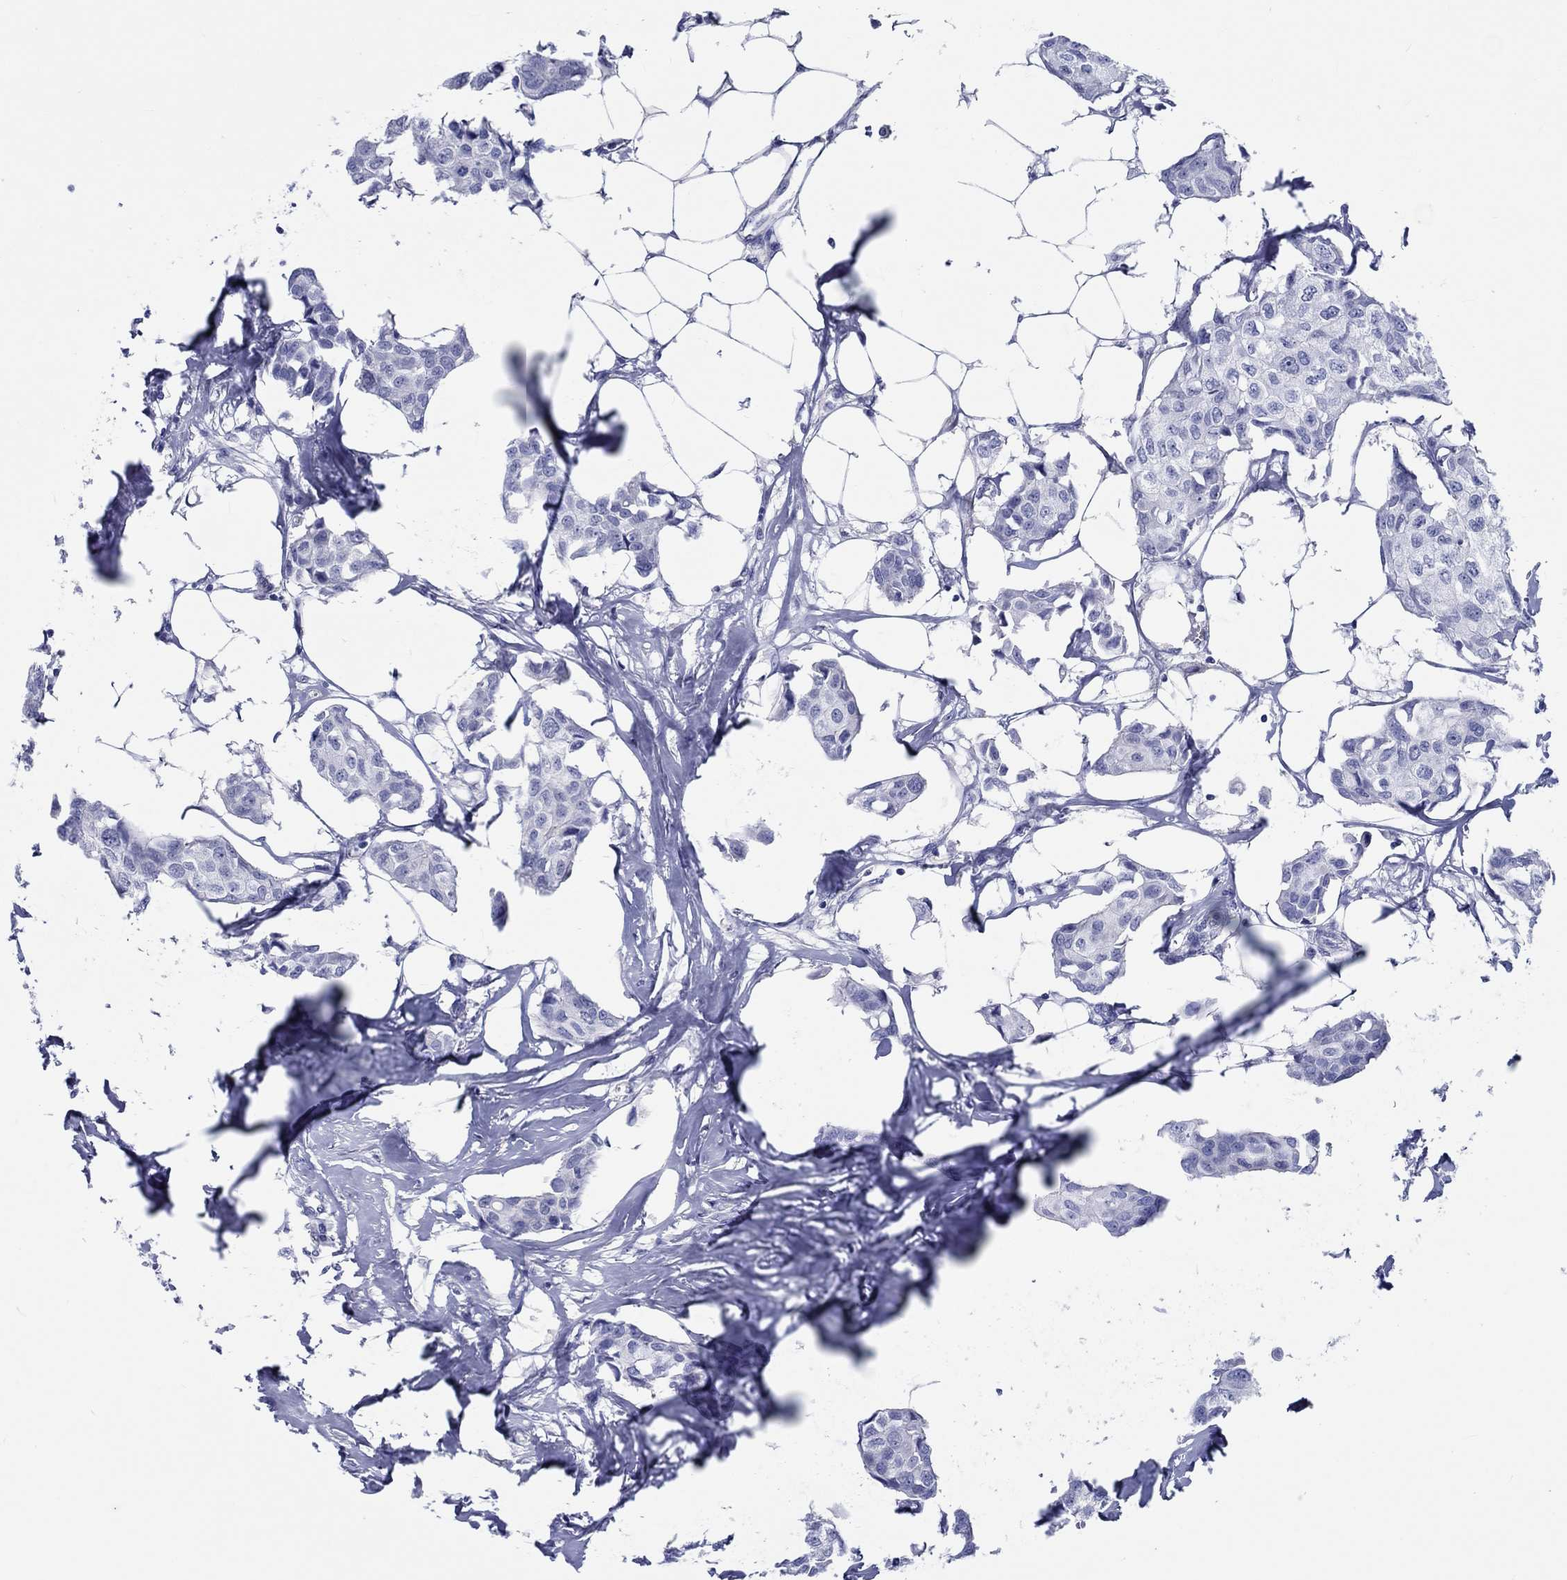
{"staining": {"intensity": "negative", "quantity": "none", "location": "none"}, "tissue": "breast cancer", "cell_type": "Tumor cells", "image_type": "cancer", "snomed": [{"axis": "morphology", "description": "Duct carcinoma"}, {"axis": "topography", "description": "Breast"}], "caption": "Protein analysis of breast cancer (intraductal carcinoma) shows no significant staining in tumor cells.", "gene": "CDY2B", "patient": {"sex": "female", "age": 80}}